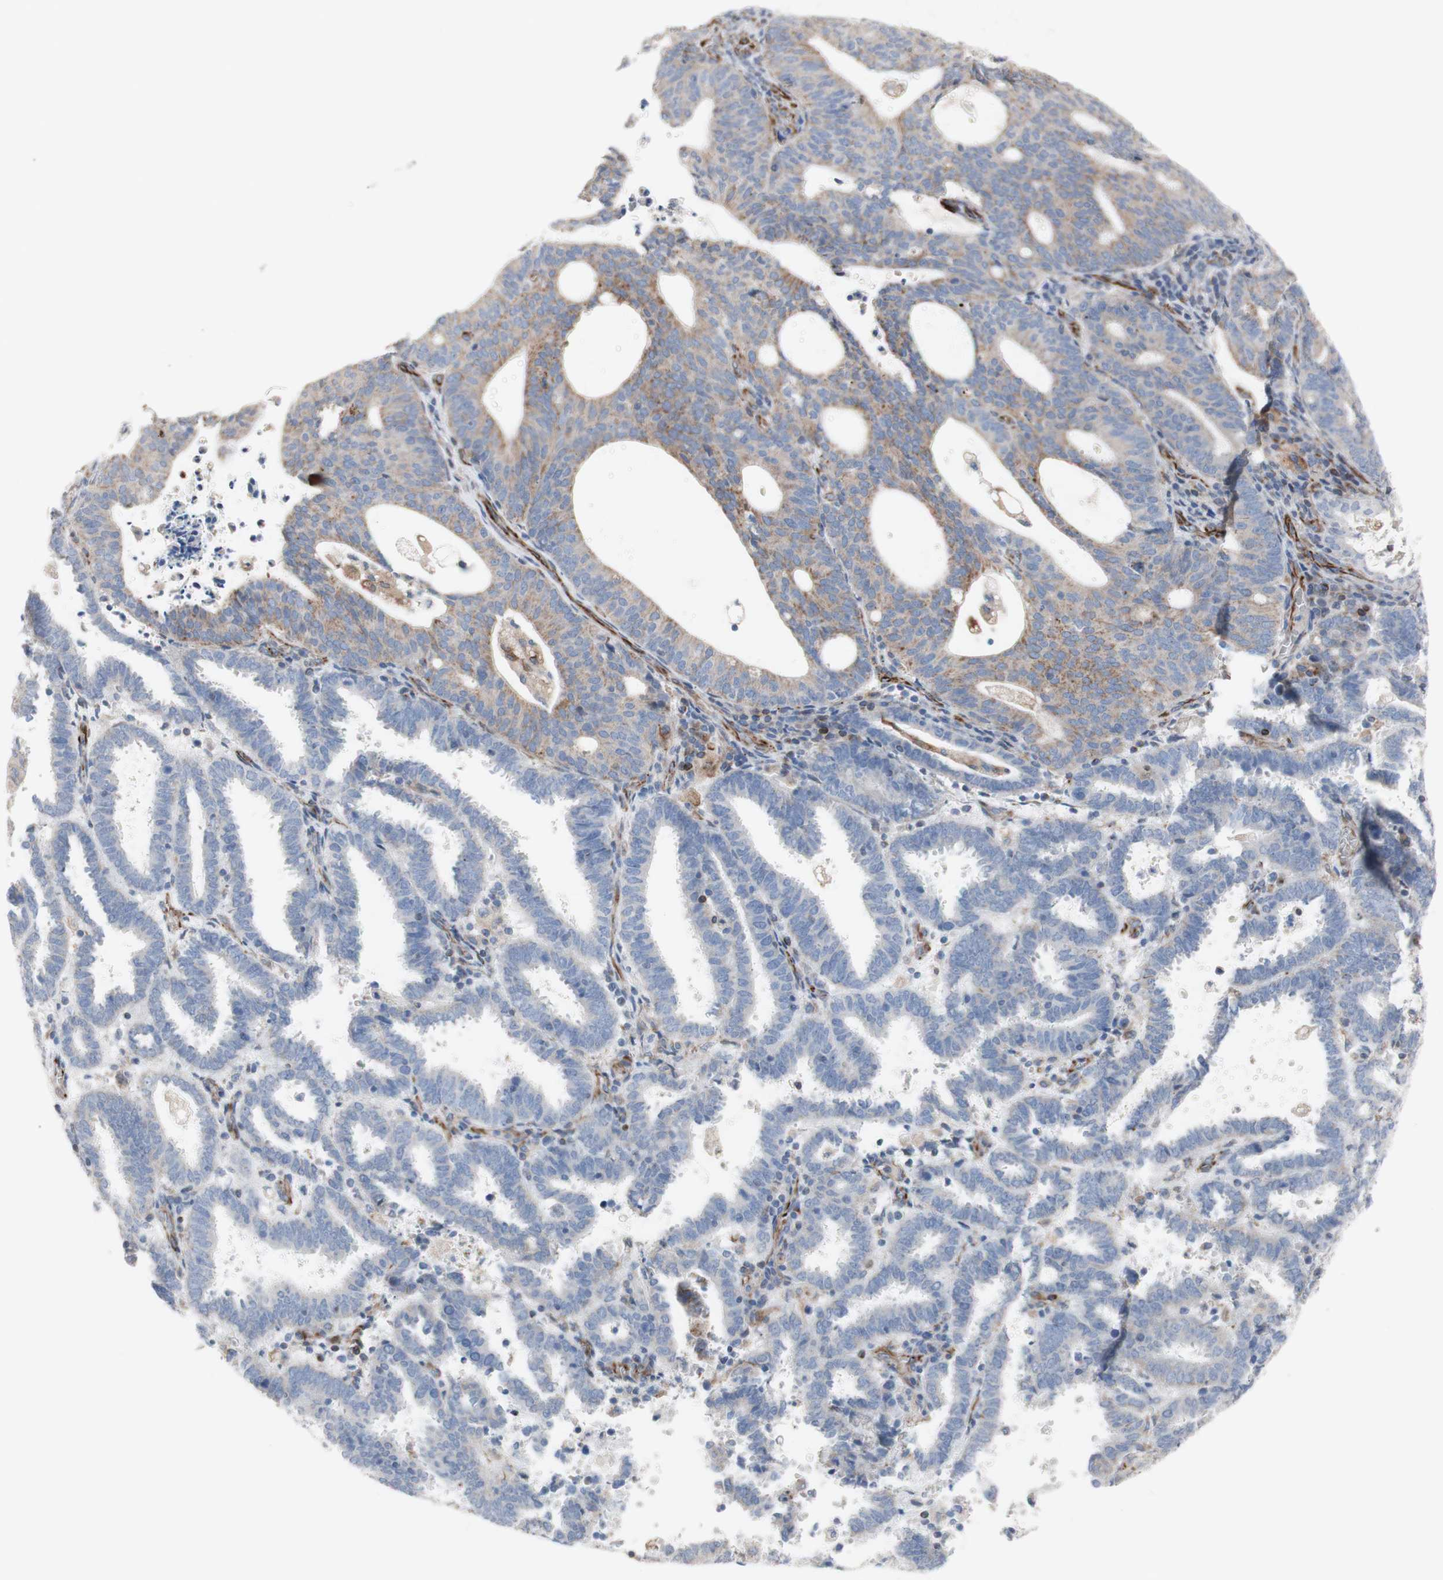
{"staining": {"intensity": "moderate", "quantity": "25%-75%", "location": "cytoplasmic/membranous"}, "tissue": "endometrial cancer", "cell_type": "Tumor cells", "image_type": "cancer", "snomed": [{"axis": "morphology", "description": "Adenocarcinoma, NOS"}, {"axis": "topography", "description": "Uterus"}], "caption": "Endometrial adenocarcinoma stained with immunohistochemistry (IHC) displays moderate cytoplasmic/membranous staining in approximately 25%-75% of tumor cells.", "gene": "AGPAT5", "patient": {"sex": "female", "age": 83}}